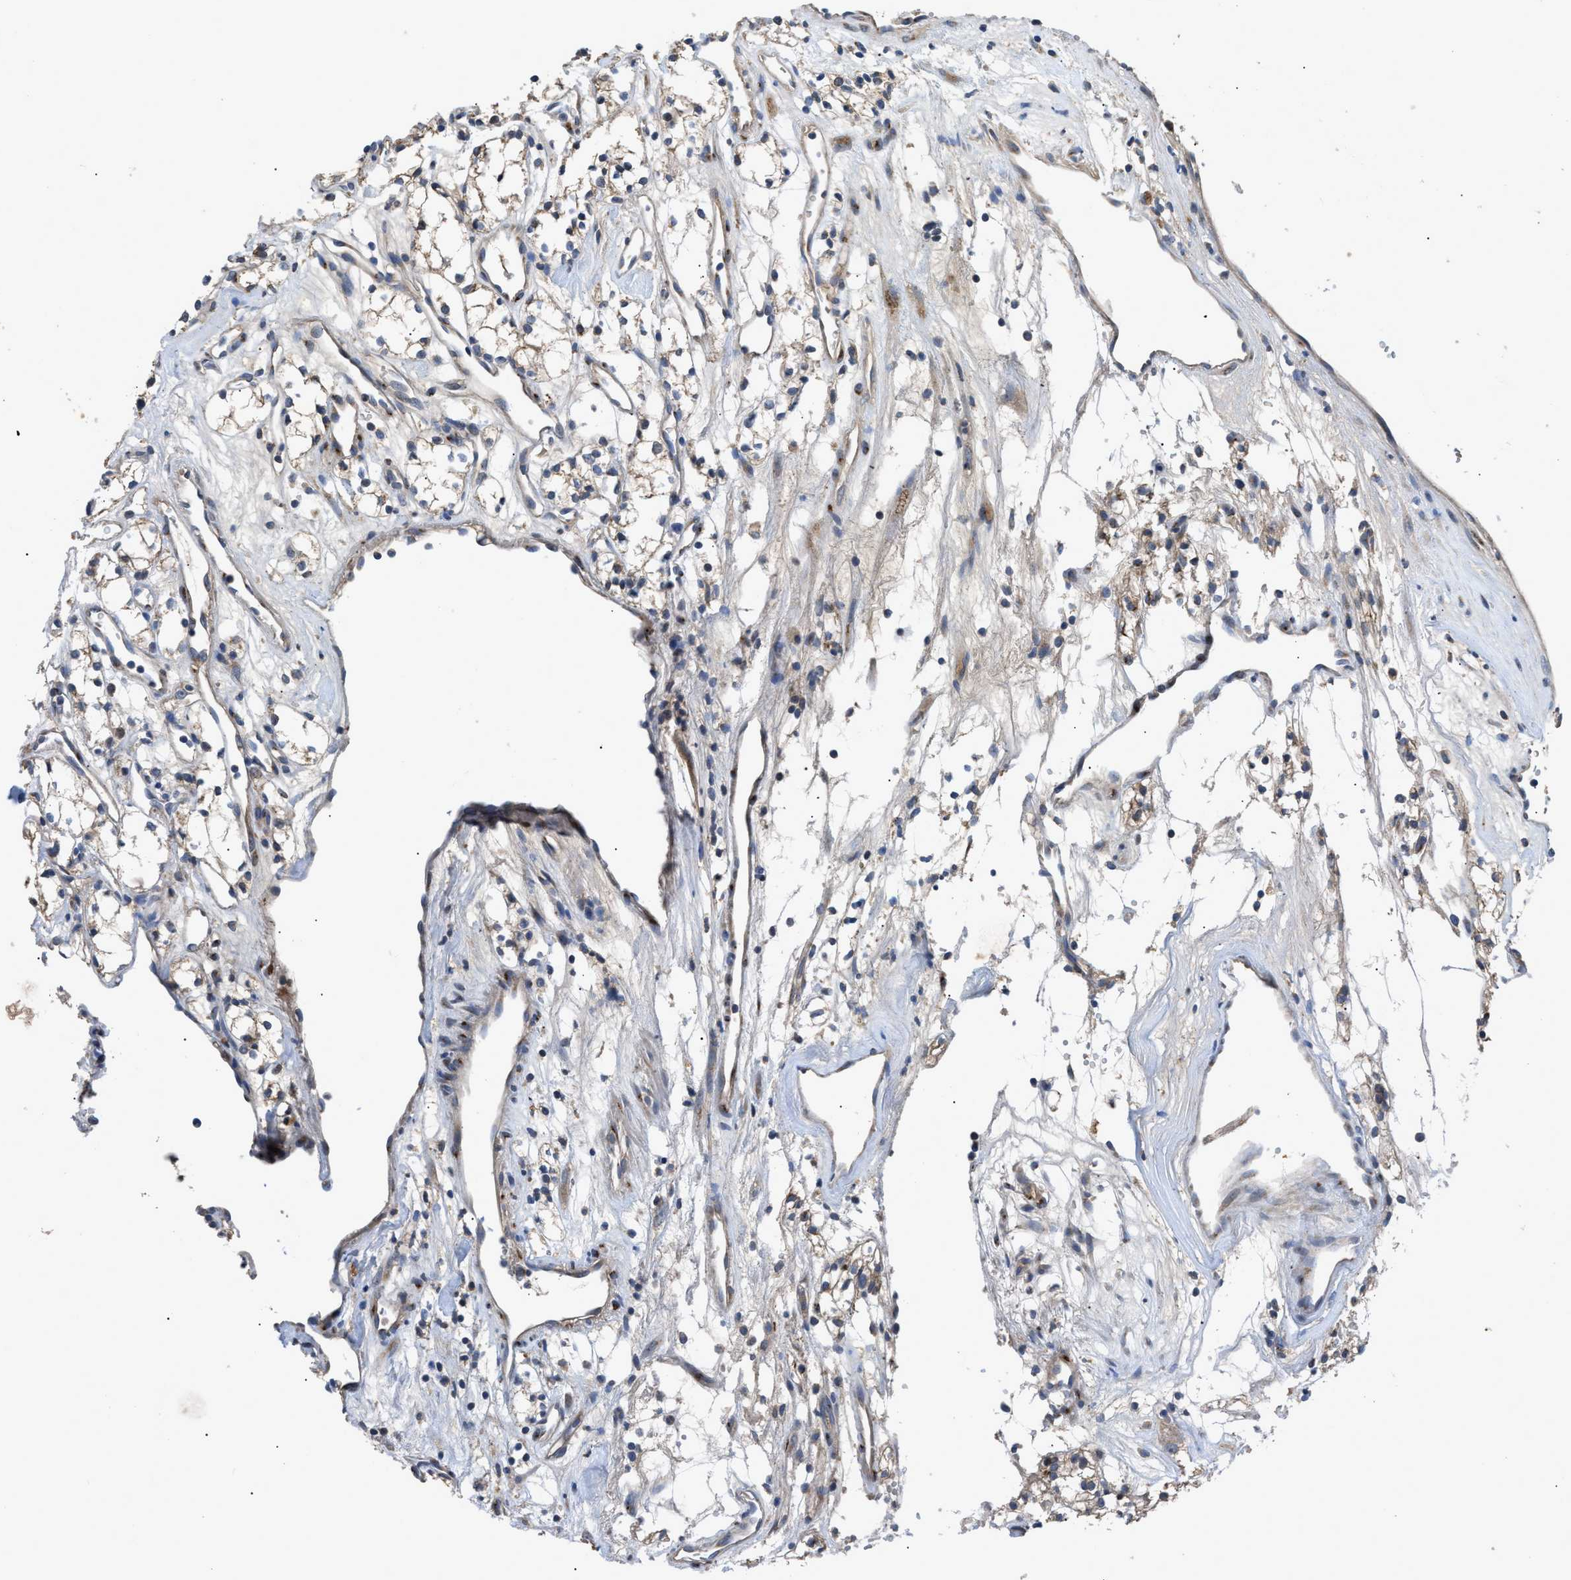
{"staining": {"intensity": "negative", "quantity": "none", "location": "none"}, "tissue": "renal cancer", "cell_type": "Tumor cells", "image_type": "cancer", "snomed": [{"axis": "morphology", "description": "Adenocarcinoma, NOS"}, {"axis": "topography", "description": "Kidney"}], "caption": "Protein analysis of renal cancer (adenocarcinoma) displays no significant positivity in tumor cells.", "gene": "SIK2", "patient": {"sex": "male", "age": 59}}